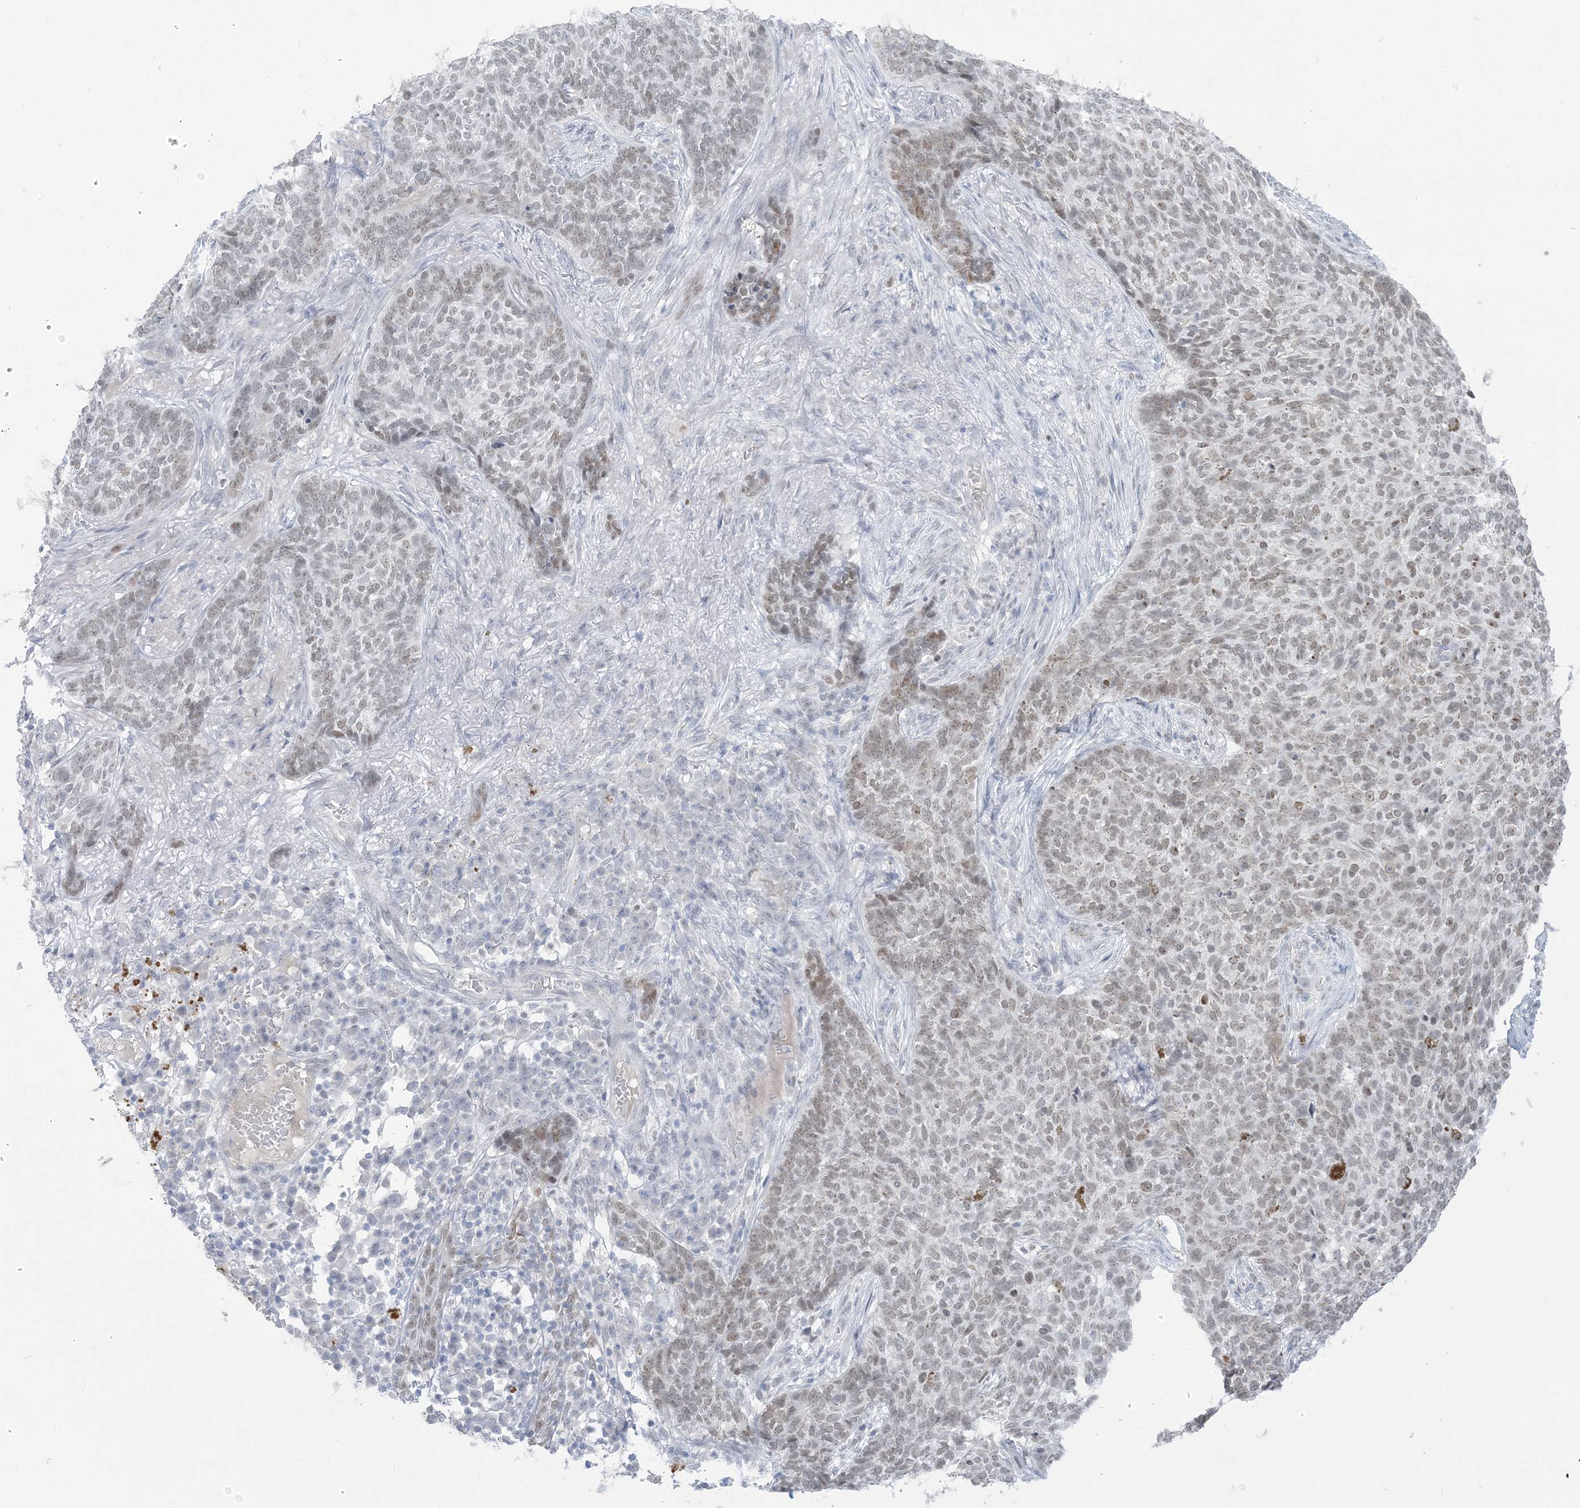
{"staining": {"intensity": "weak", "quantity": "25%-75%", "location": "nuclear"}, "tissue": "skin cancer", "cell_type": "Tumor cells", "image_type": "cancer", "snomed": [{"axis": "morphology", "description": "Basal cell carcinoma"}, {"axis": "topography", "description": "Skin"}], "caption": "An immunohistochemistry histopathology image of neoplastic tissue is shown. Protein staining in brown labels weak nuclear positivity in basal cell carcinoma (skin) within tumor cells.", "gene": "HOMEZ", "patient": {"sex": "male", "age": 85}}